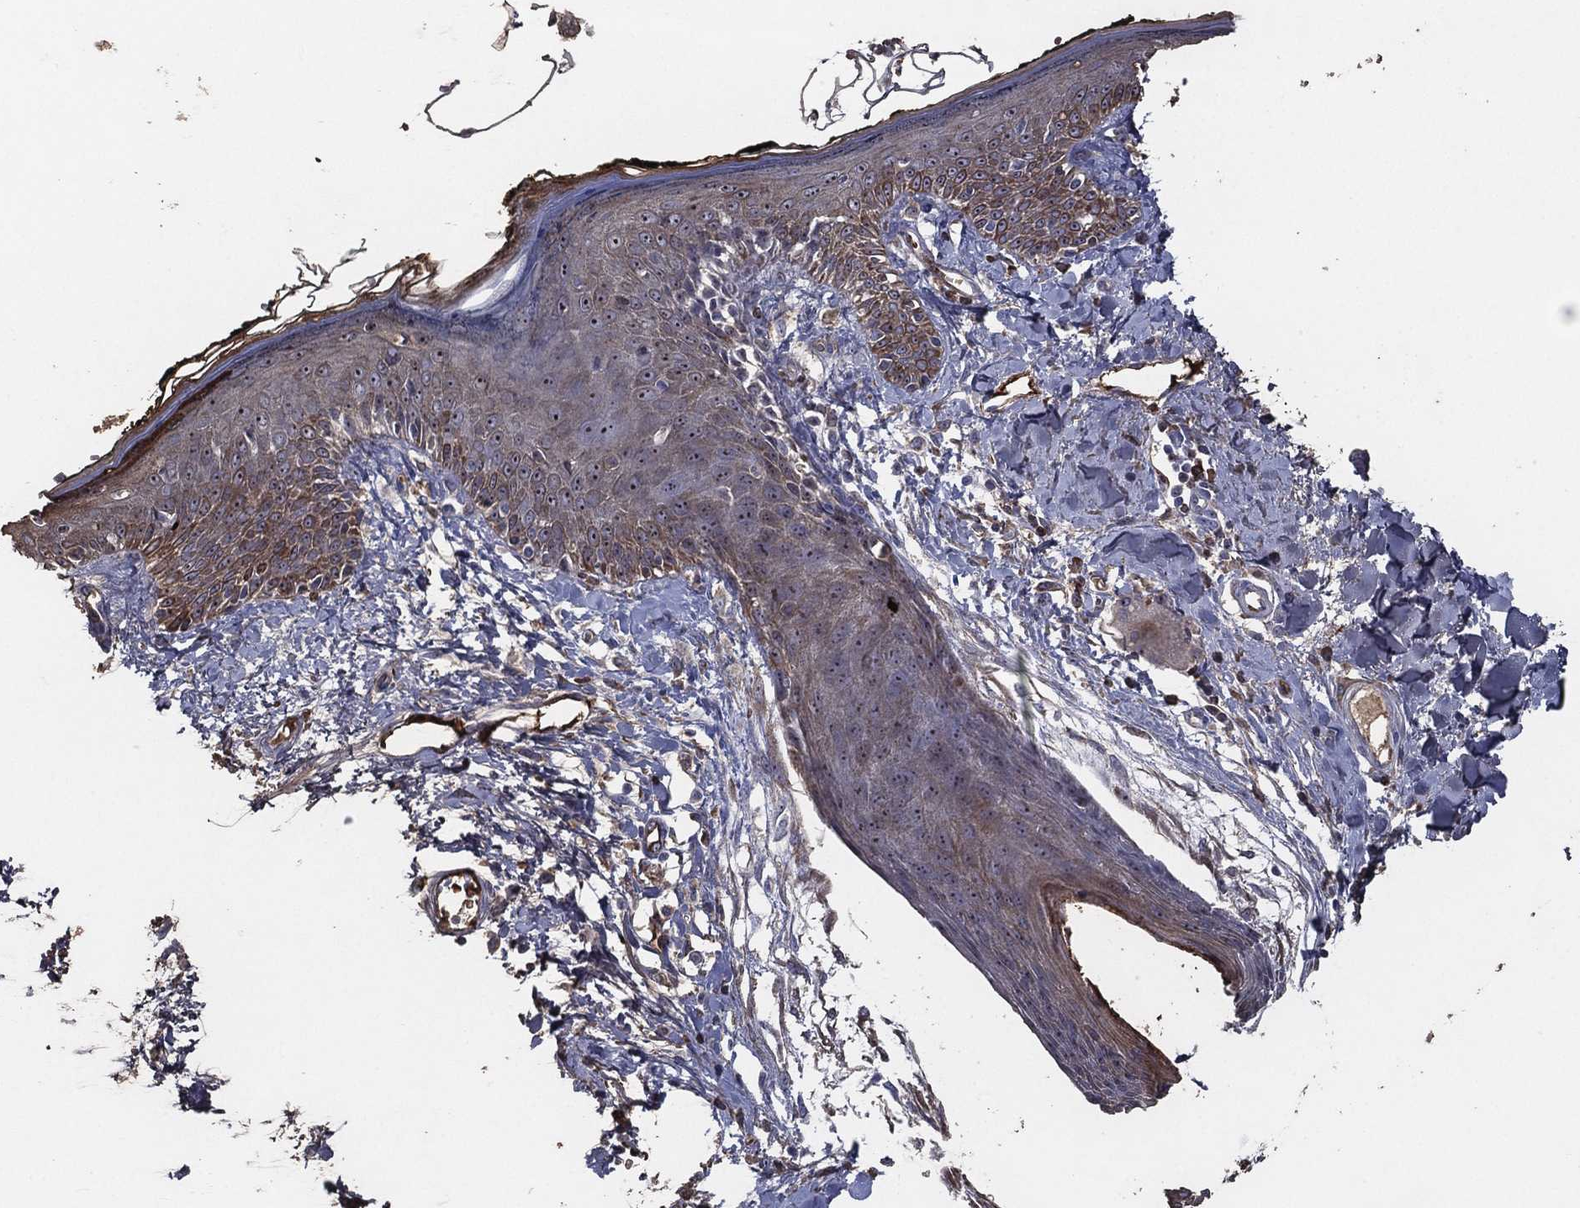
{"staining": {"intensity": "negative", "quantity": "none", "location": "none"}, "tissue": "skin", "cell_type": "Fibroblasts", "image_type": "normal", "snomed": [{"axis": "morphology", "description": "Normal tissue, NOS"}, {"axis": "topography", "description": "Skin"}], "caption": "There is no significant staining in fibroblasts of skin. The staining is performed using DAB brown chromogen with nuclei counter-stained in using hematoxylin.", "gene": "EFNA1", "patient": {"sex": "male", "age": 76}}